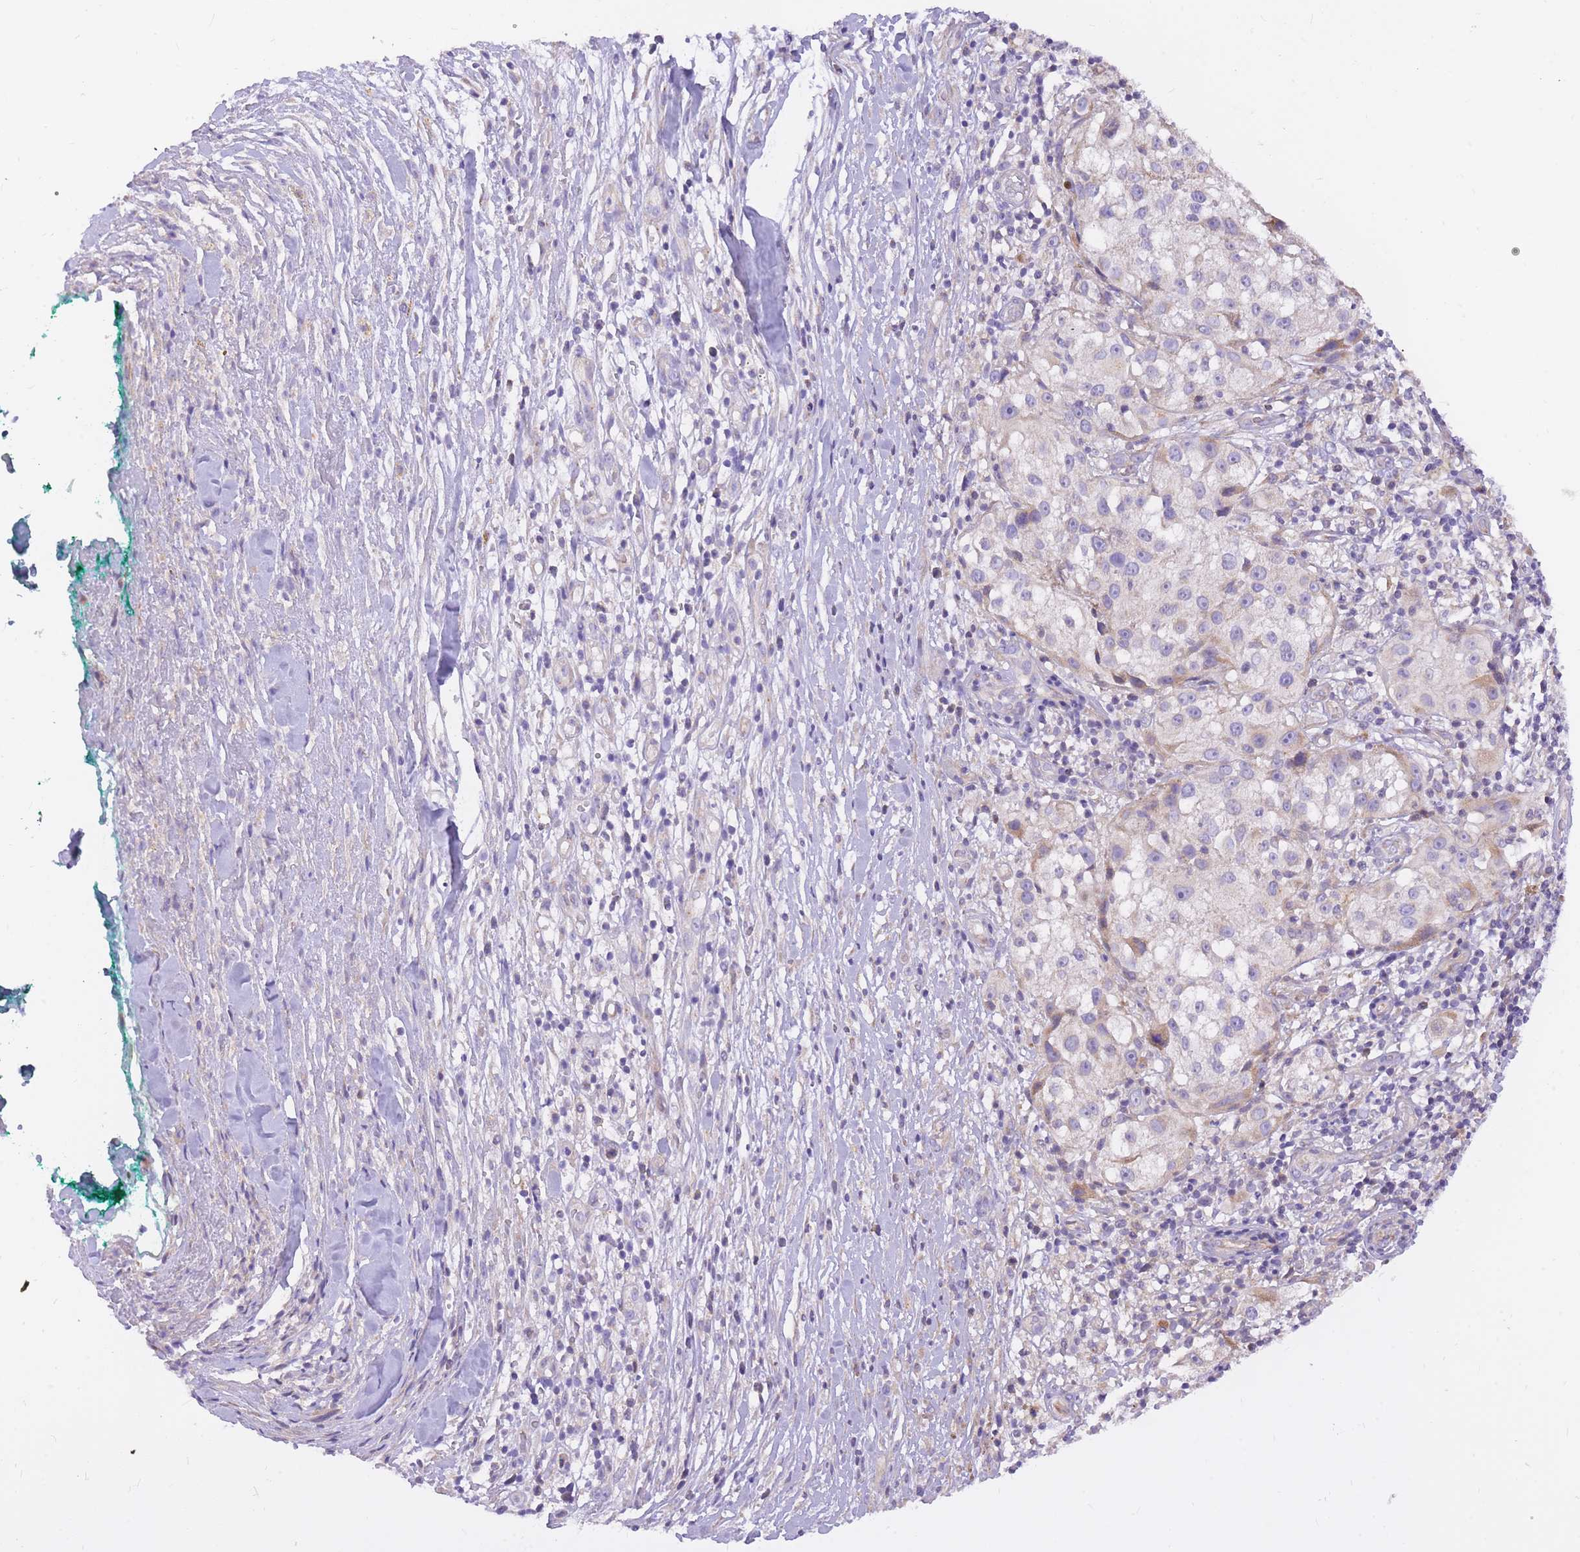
{"staining": {"intensity": "negative", "quantity": "none", "location": "none"}, "tissue": "melanoma", "cell_type": "Tumor cells", "image_type": "cancer", "snomed": [{"axis": "morphology", "description": "Normal morphology"}, {"axis": "morphology", "description": "Malignant melanoma, NOS"}, {"axis": "topography", "description": "Skin"}], "caption": "Immunohistochemical staining of malignant melanoma exhibits no significant expression in tumor cells.", "gene": "TOPAZ1", "patient": {"sex": "female", "age": 72}}